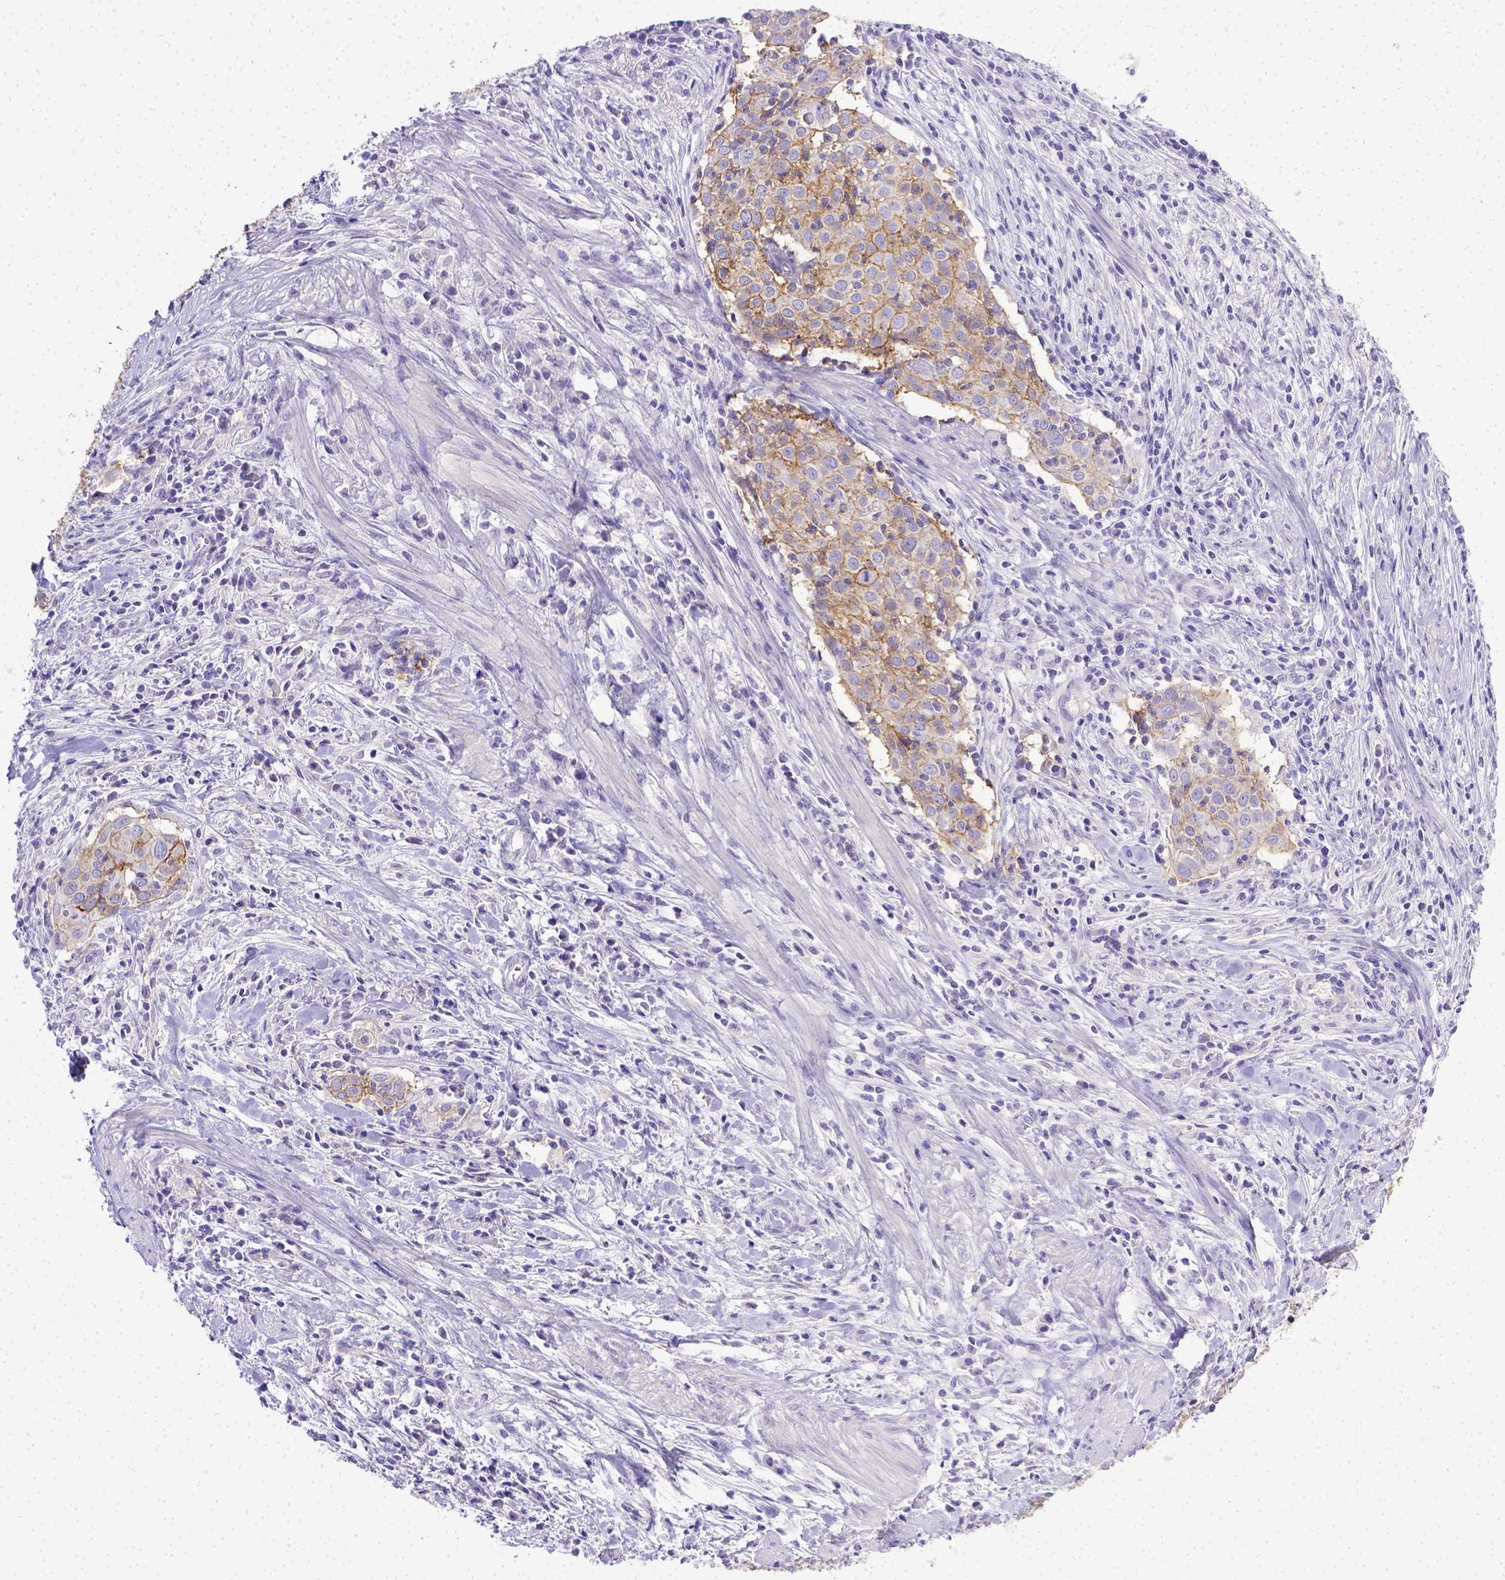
{"staining": {"intensity": "moderate", "quantity": ">75%", "location": "cytoplasmic/membranous"}, "tissue": "cervical cancer", "cell_type": "Tumor cells", "image_type": "cancer", "snomed": [{"axis": "morphology", "description": "Squamous cell carcinoma, NOS"}, {"axis": "topography", "description": "Cervix"}], "caption": "An image showing moderate cytoplasmic/membranous expression in approximately >75% of tumor cells in cervical squamous cell carcinoma, as visualized by brown immunohistochemical staining.", "gene": "BTN1A1", "patient": {"sex": "female", "age": 39}}